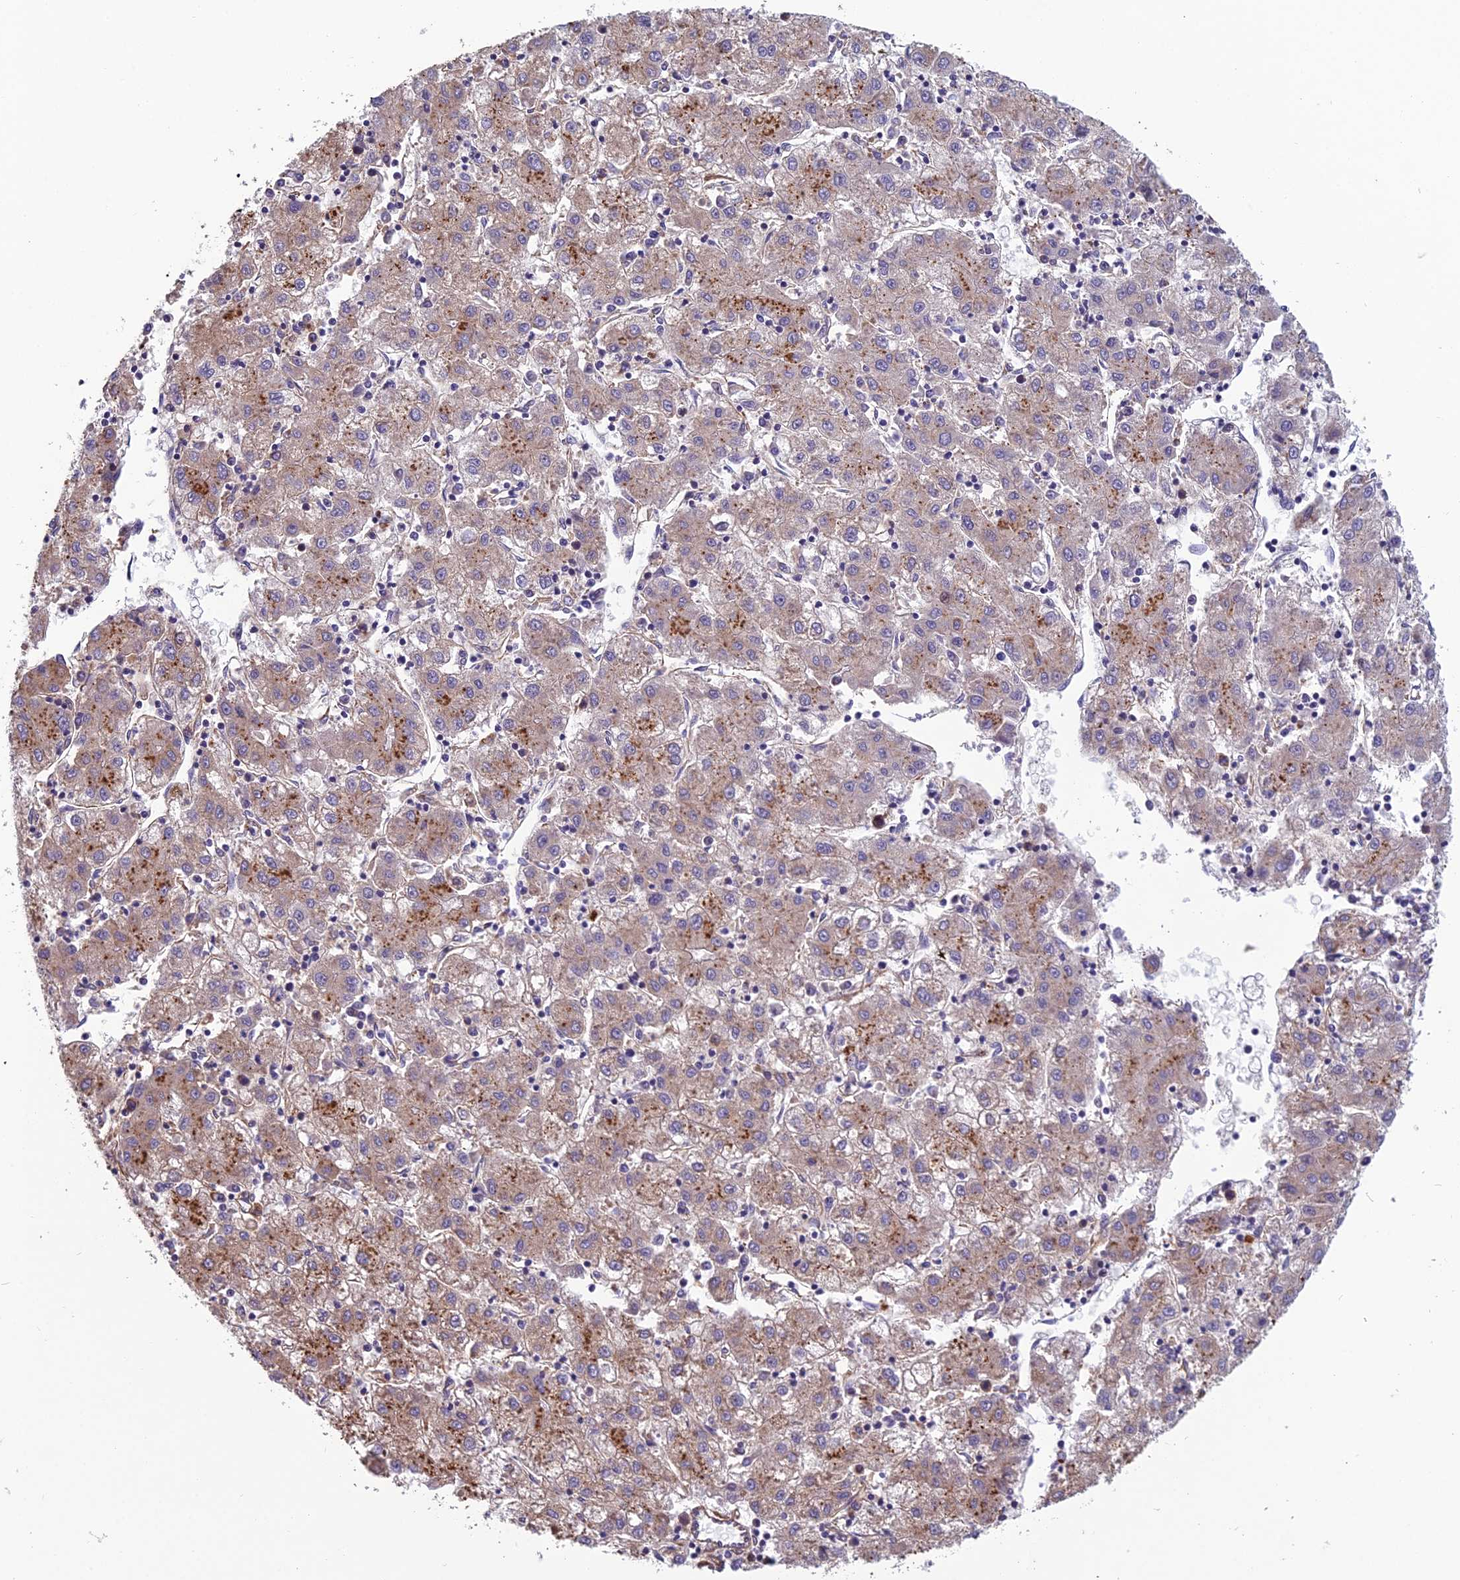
{"staining": {"intensity": "weak", "quantity": "25%-75%", "location": "cytoplasmic/membranous"}, "tissue": "liver cancer", "cell_type": "Tumor cells", "image_type": "cancer", "snomed": [{"axis": "morphology", "description": "Carcinoma, Hepatocellular, NOS"}, {"axis": "topography", "description": "Liver"}], "caption": "The histopathology image exhibits staining of hepatocellular carcinoma (liver), revealing weak cytoplasmic/membranous protein positivity (brown color) within tumor cells.", "gene": "SPDL1", "patient": {"sex": "male", "age": 72}}